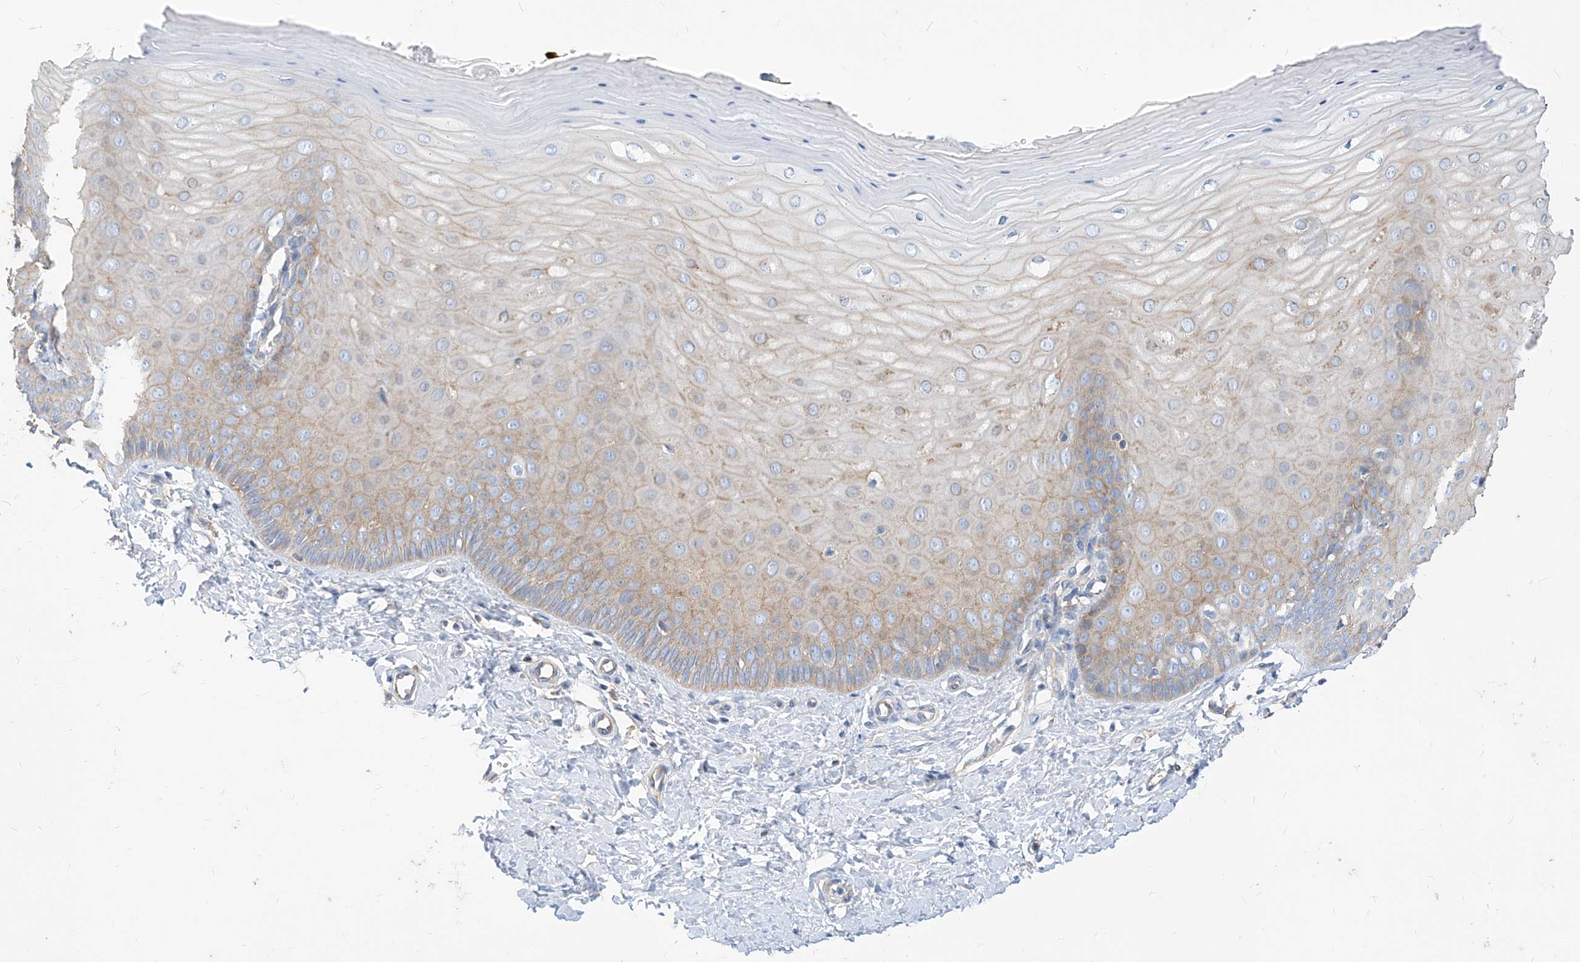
{"staining": {"intensity": "strong", "quantity": ">75%", "location": "cytoplasmic/membranous"}, "tissue": "cervix", "cell_type": "Glandular cells", "image_type": "normal", "snomed": [{"axis": "morphology", "description": "Normal tissue, NOS"}, {"axis": "topography", "description": "Cervix"}], "caption": "The image displays immunohistochemical staining of benign cervix. There is strong cytoplasmic/membranous expression is present in about >75% of glandular cells. (DAB IHC with brightfield microscopy, high magnification).", "gene": "SCGB2A1", "patient": {"sex": "female", "age": 55}}